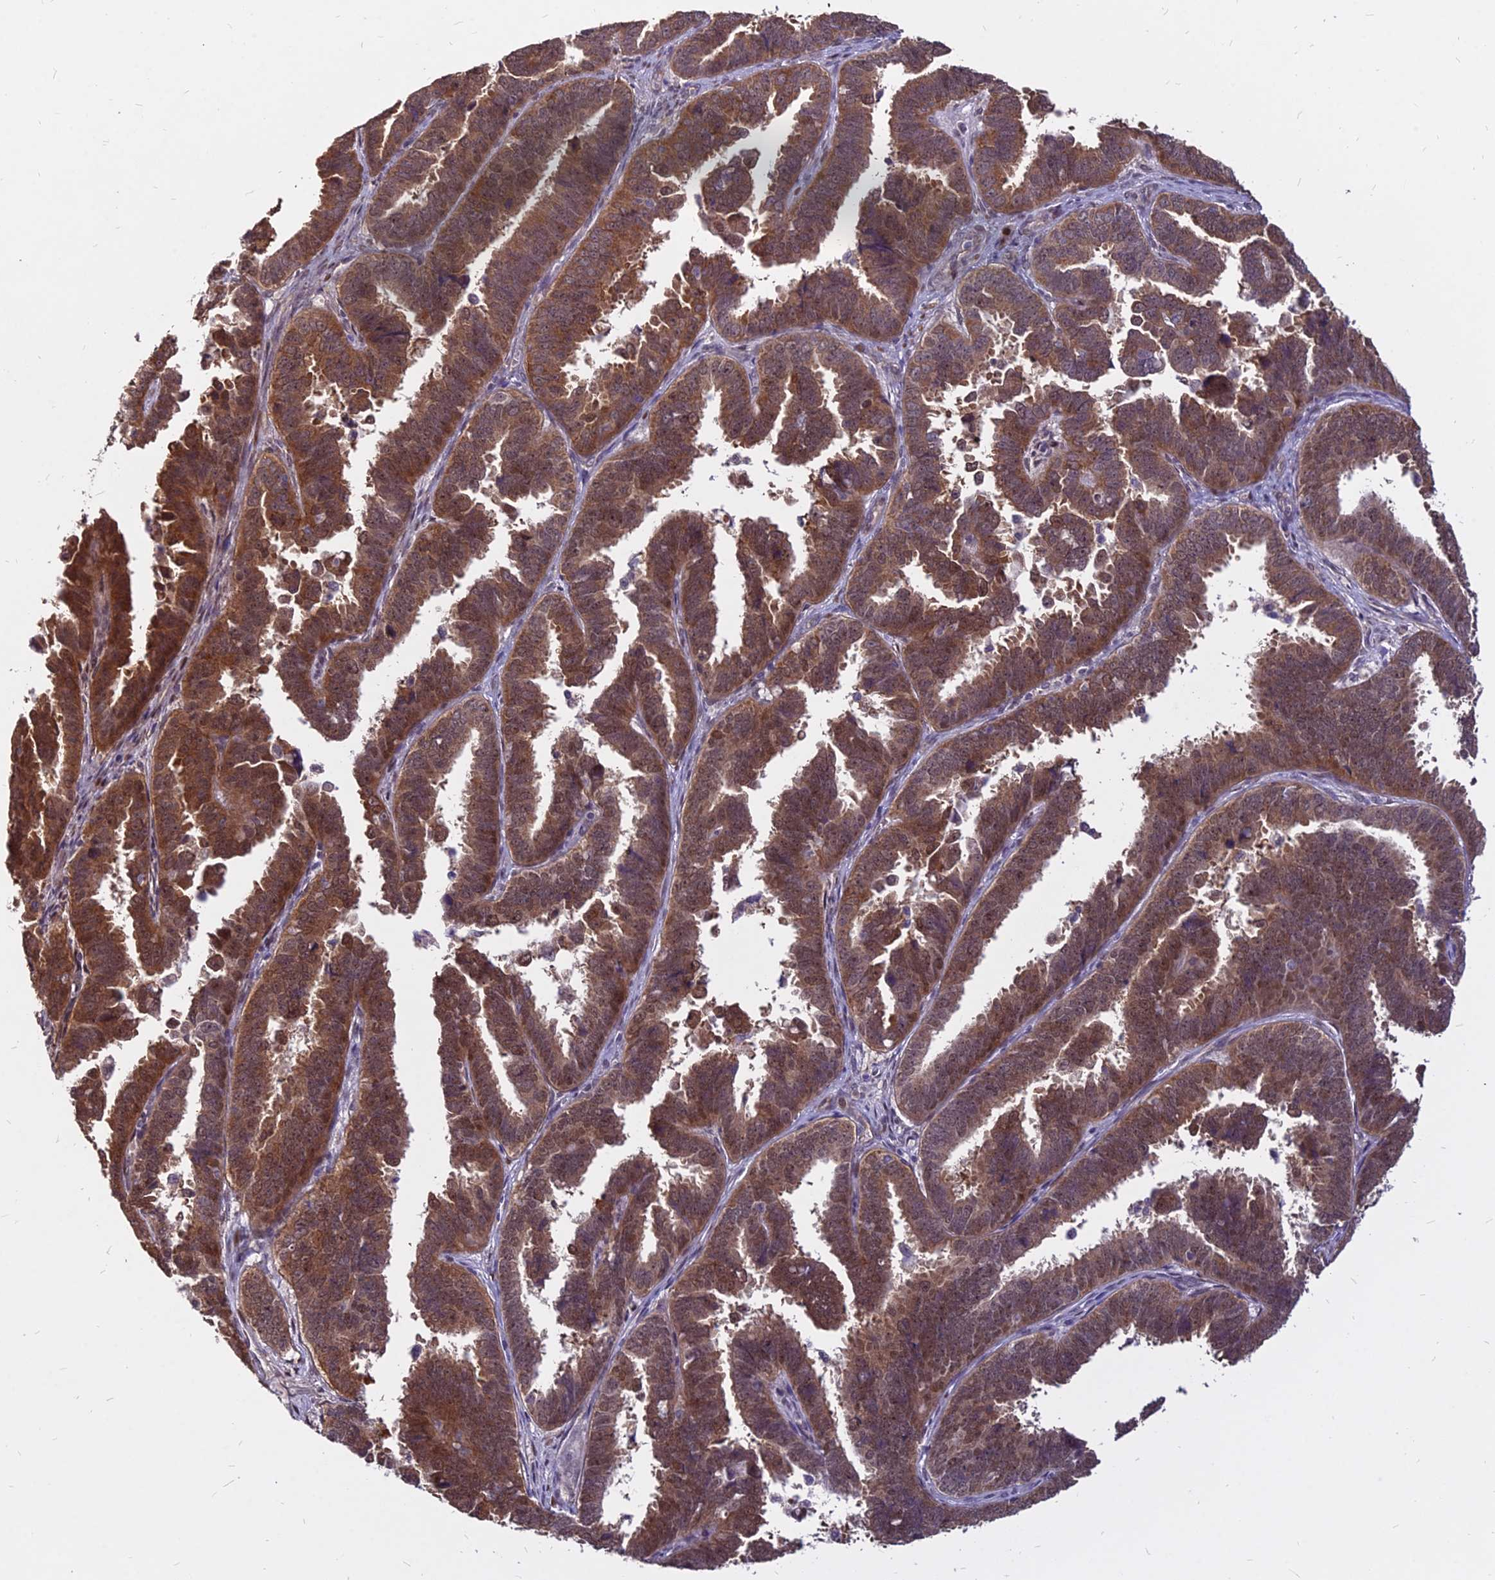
{"staining": {"intensity": "strong", "quantity": ">75%", "location": "cytoplasmic/membranous,nuclear"}, "tissue": "endometrial cancer", "cell_type": "Tumor cells", "image_type": "cancer", "snomed": [{"axis": "morphology", "description": "Adenocarcinoma, NOS"}, {"axis": "topography", "description": "Endometrium"}], "caption": "A brown stain shows strong cytoplasmic/membranous and nuclear staining of a protein in human endometrial cancer (adenocarcinoma) tumor cells.", "gene": "C11orf68", "patient": {"sex": "female", "age": 75}}